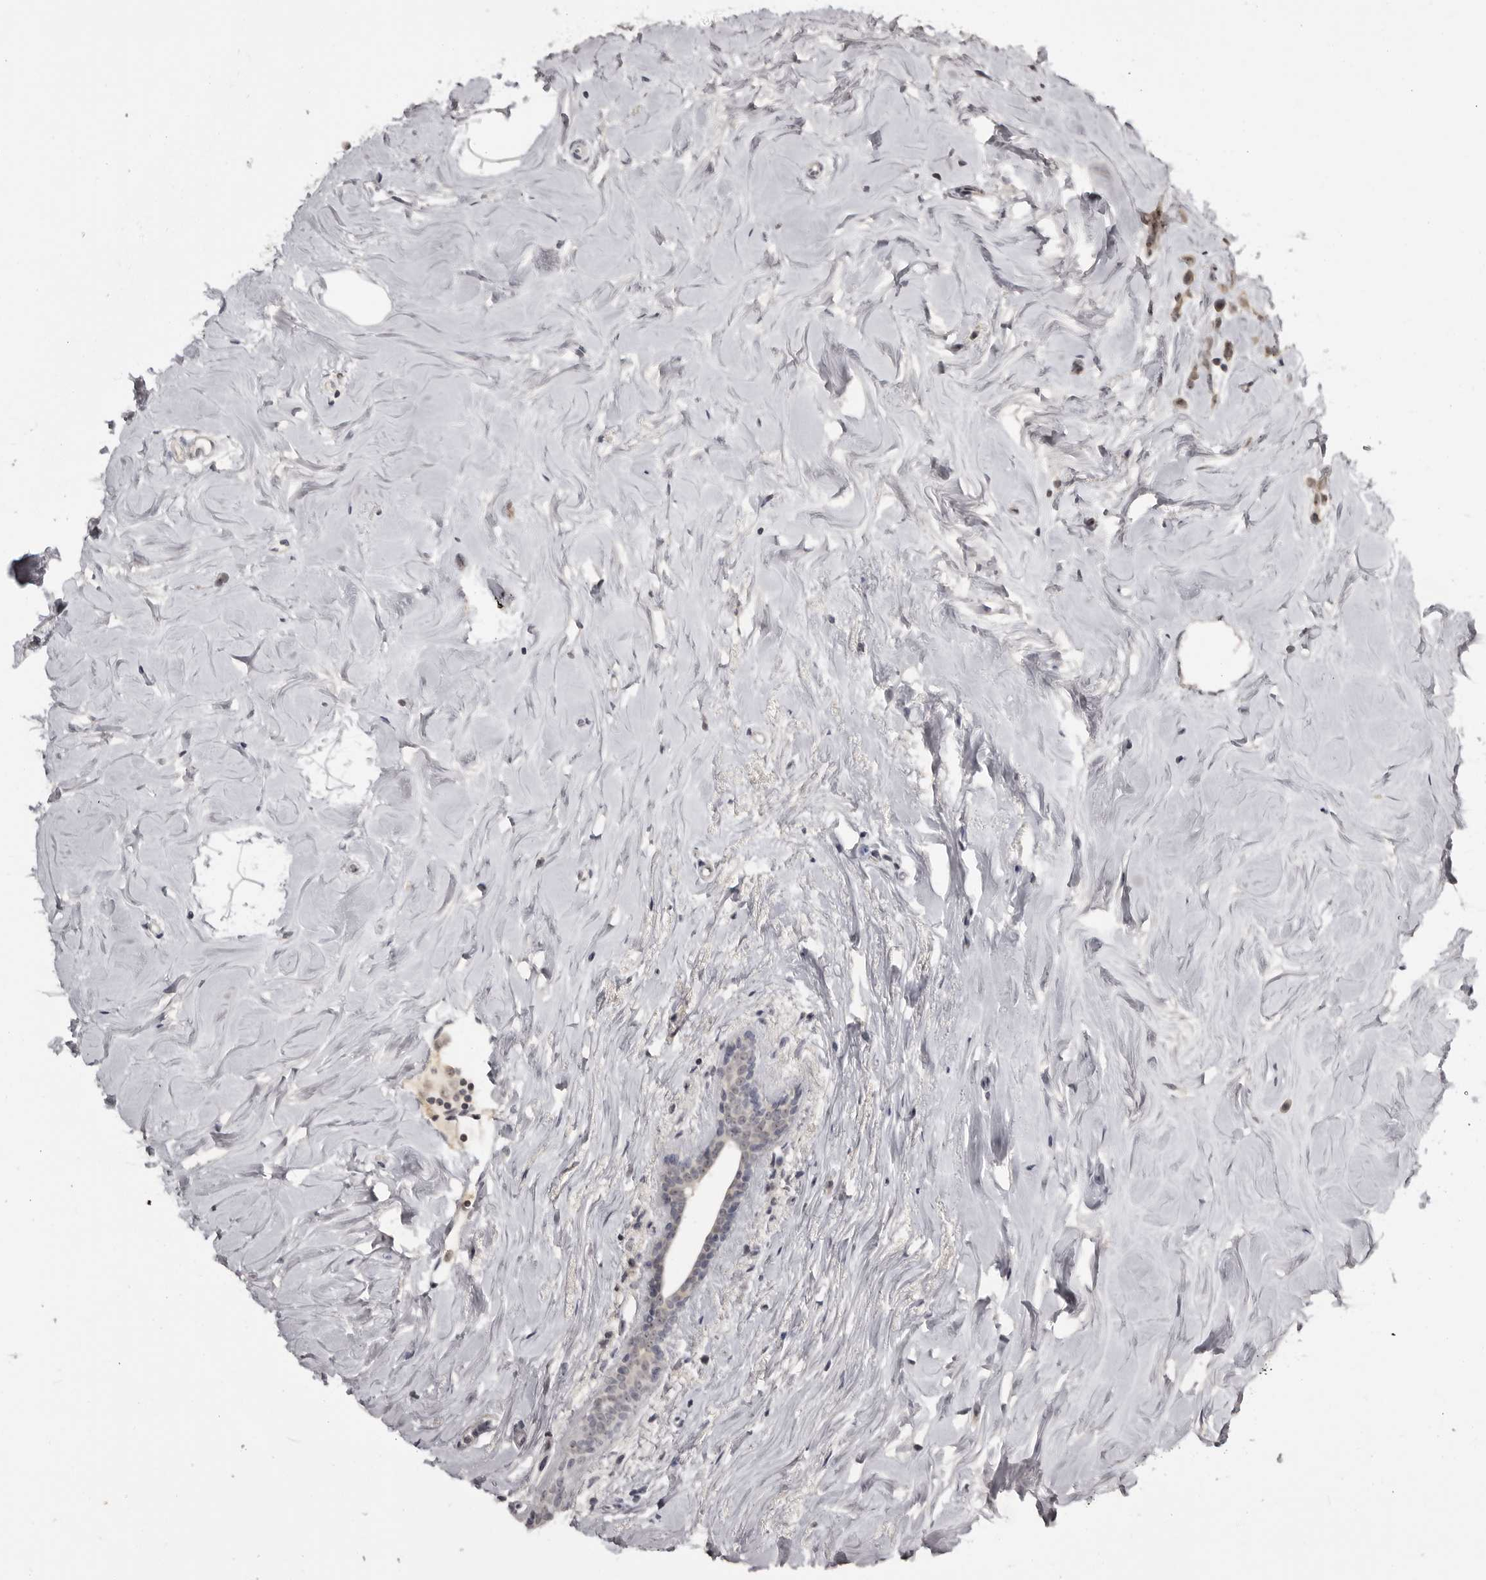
{"staining": {"intensity": "weak", "quantity": "25%-75%", "location": "nuclear"}, "tissue": "breast cancer", "cell_type": "Tumor cells", "image_type": "cancer", "snomed": [{"axis": "morphology", "description": "Lobular carcinoma"}, {"axis": "topography", "description": "Breast"}], "caption": "High-magnification brightfield microscopy of breast cancer (lobular carcinoma) stained with DAB (3,3'-diaminobenzidine) (brown) and counterstained with hematoxylin (blue). tumor cells exhibit weak nuclear positivity is identified in approximately25%-75% of cells.", "gene": "MRTO4", "patient": {"sex": "female", "age": 47}}